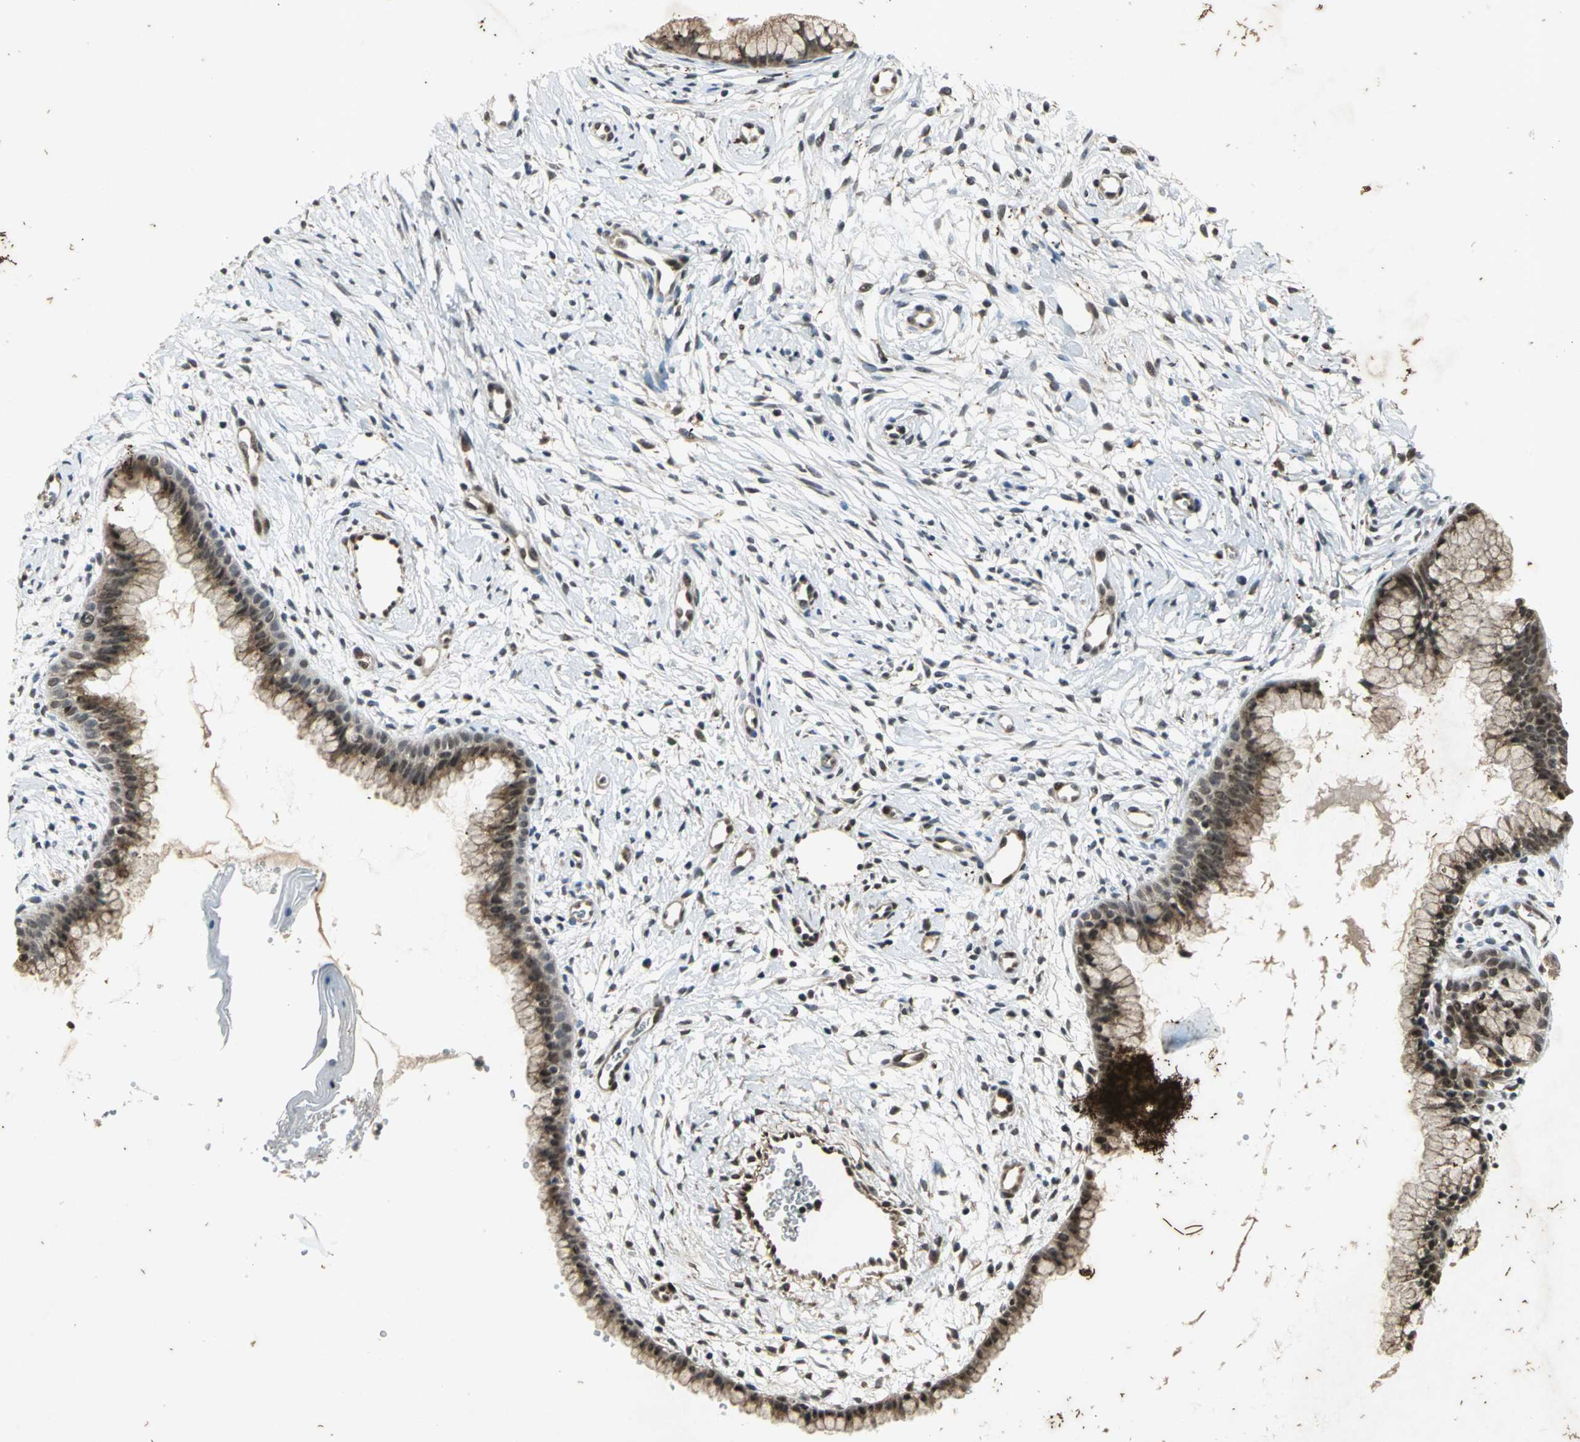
{"staining": {"intensity": "moderate", "quantity": "25%-75%", "location": "cytoplasmic/membranous"}, "tissue": "cervix", "cell_type": "Glandular cells", "image_type": "normal", "snomed": [{"axis": "morphology", "description": "Normal tissue, NOS"}, {"axis": "topography", "description": "Cervix"}], "caption": "Unremarkable cervix displays moderate cytoplasmic/membranous staining in approximately 25%-75% of glandular cells.", "gene": "NOTCH3", "patient": {"sex": "female", "age": 39}}